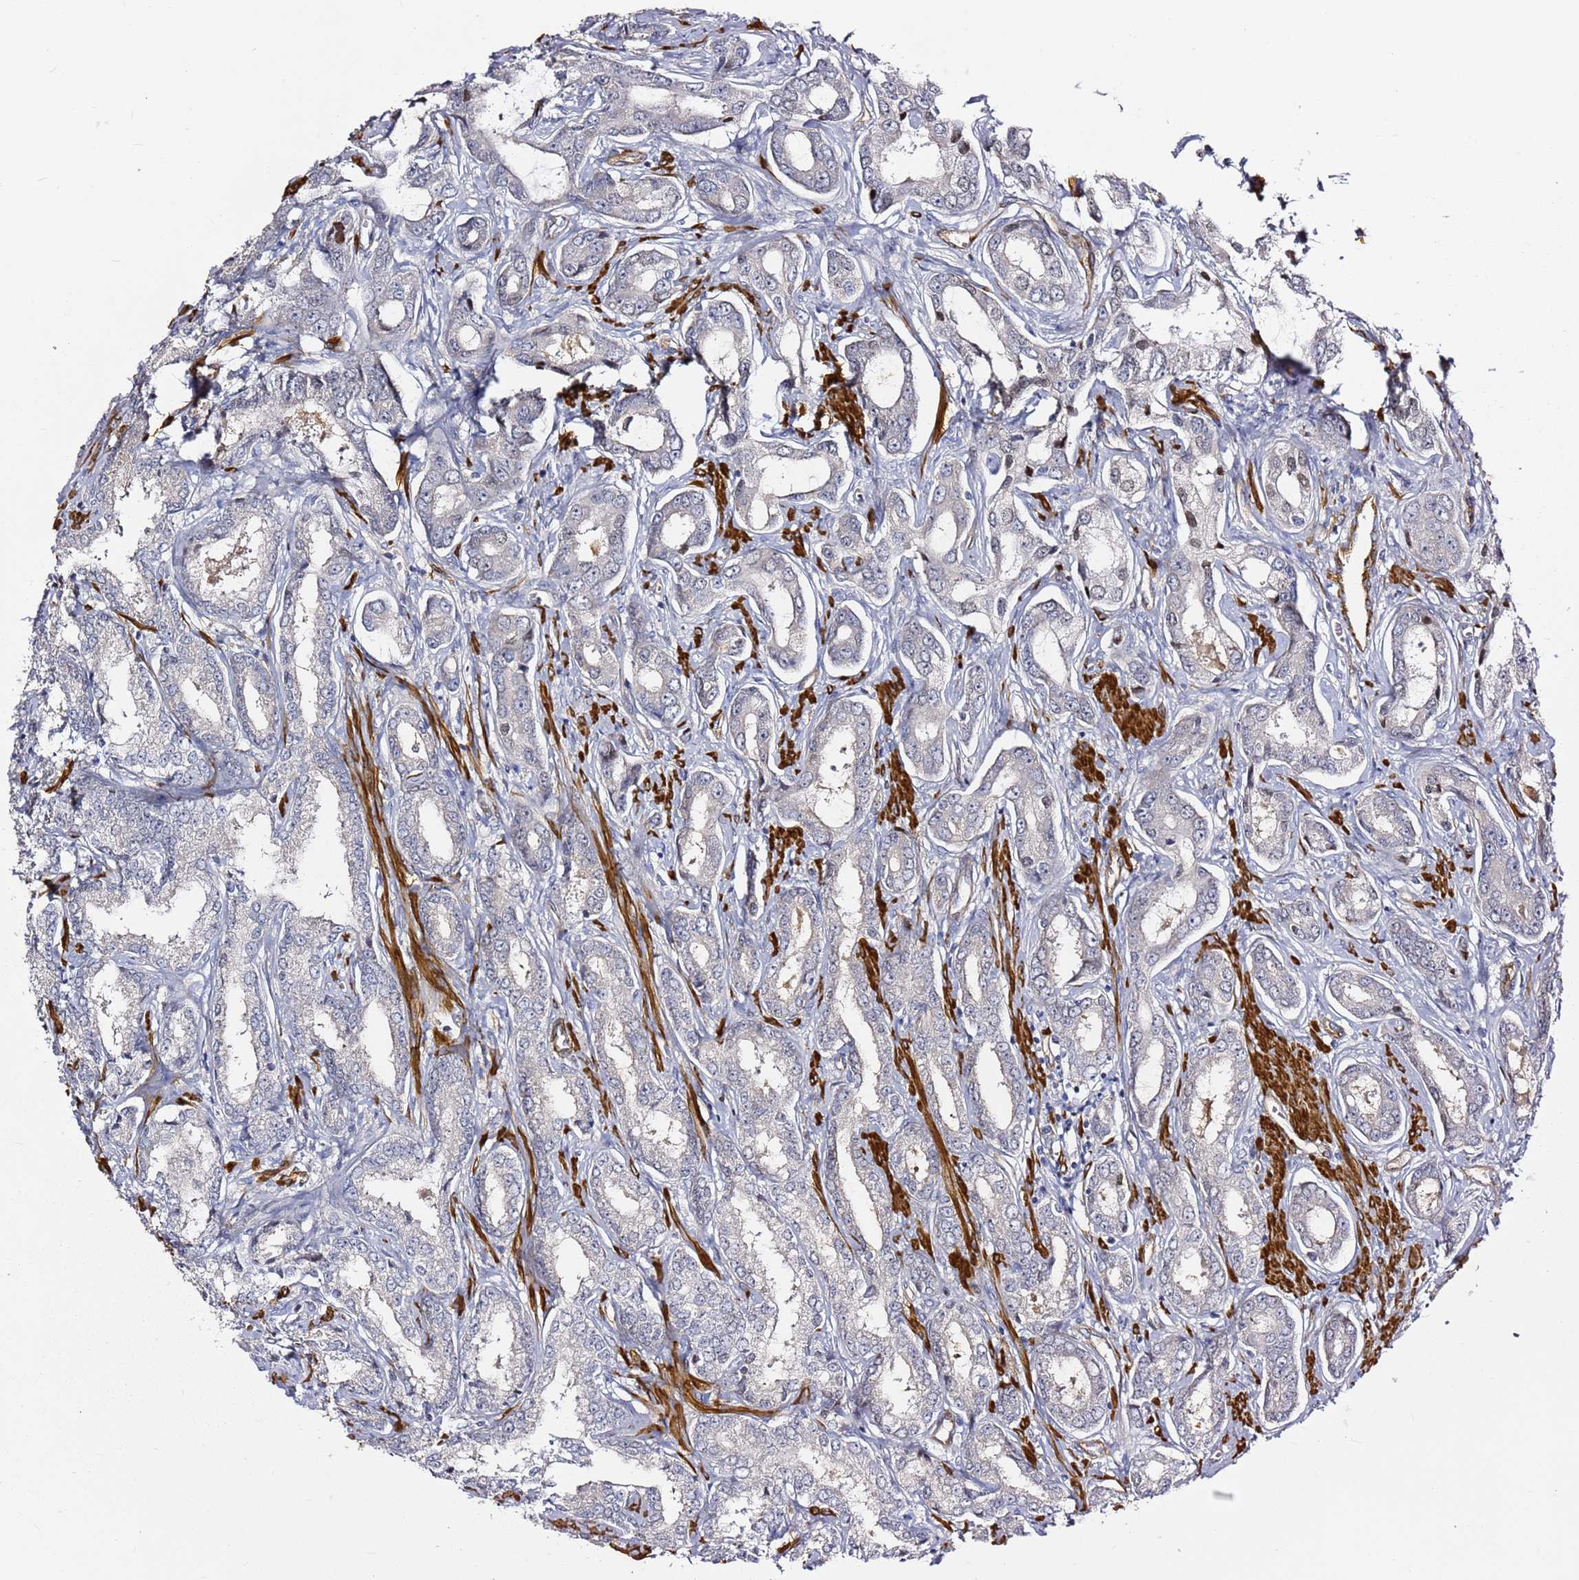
{"staining": {"intensity": "negative", "quantity": "none", "location": "none"}, "tissue": "prostate cancer", "cell_type": "Tumor cells", "image_type": "cancer", "snomed": [{"axis": "morphology", "description": "Adenocarcinoma, Low grade"}, {"axis": "topography", "description": "Prostate"}], "caption": "Tumor cells are negative for brown protein staining in prostate low-grade adenocarcinoma.", "gene": "EPS8L1", "patient": {"sex": "male", "age": 68}}